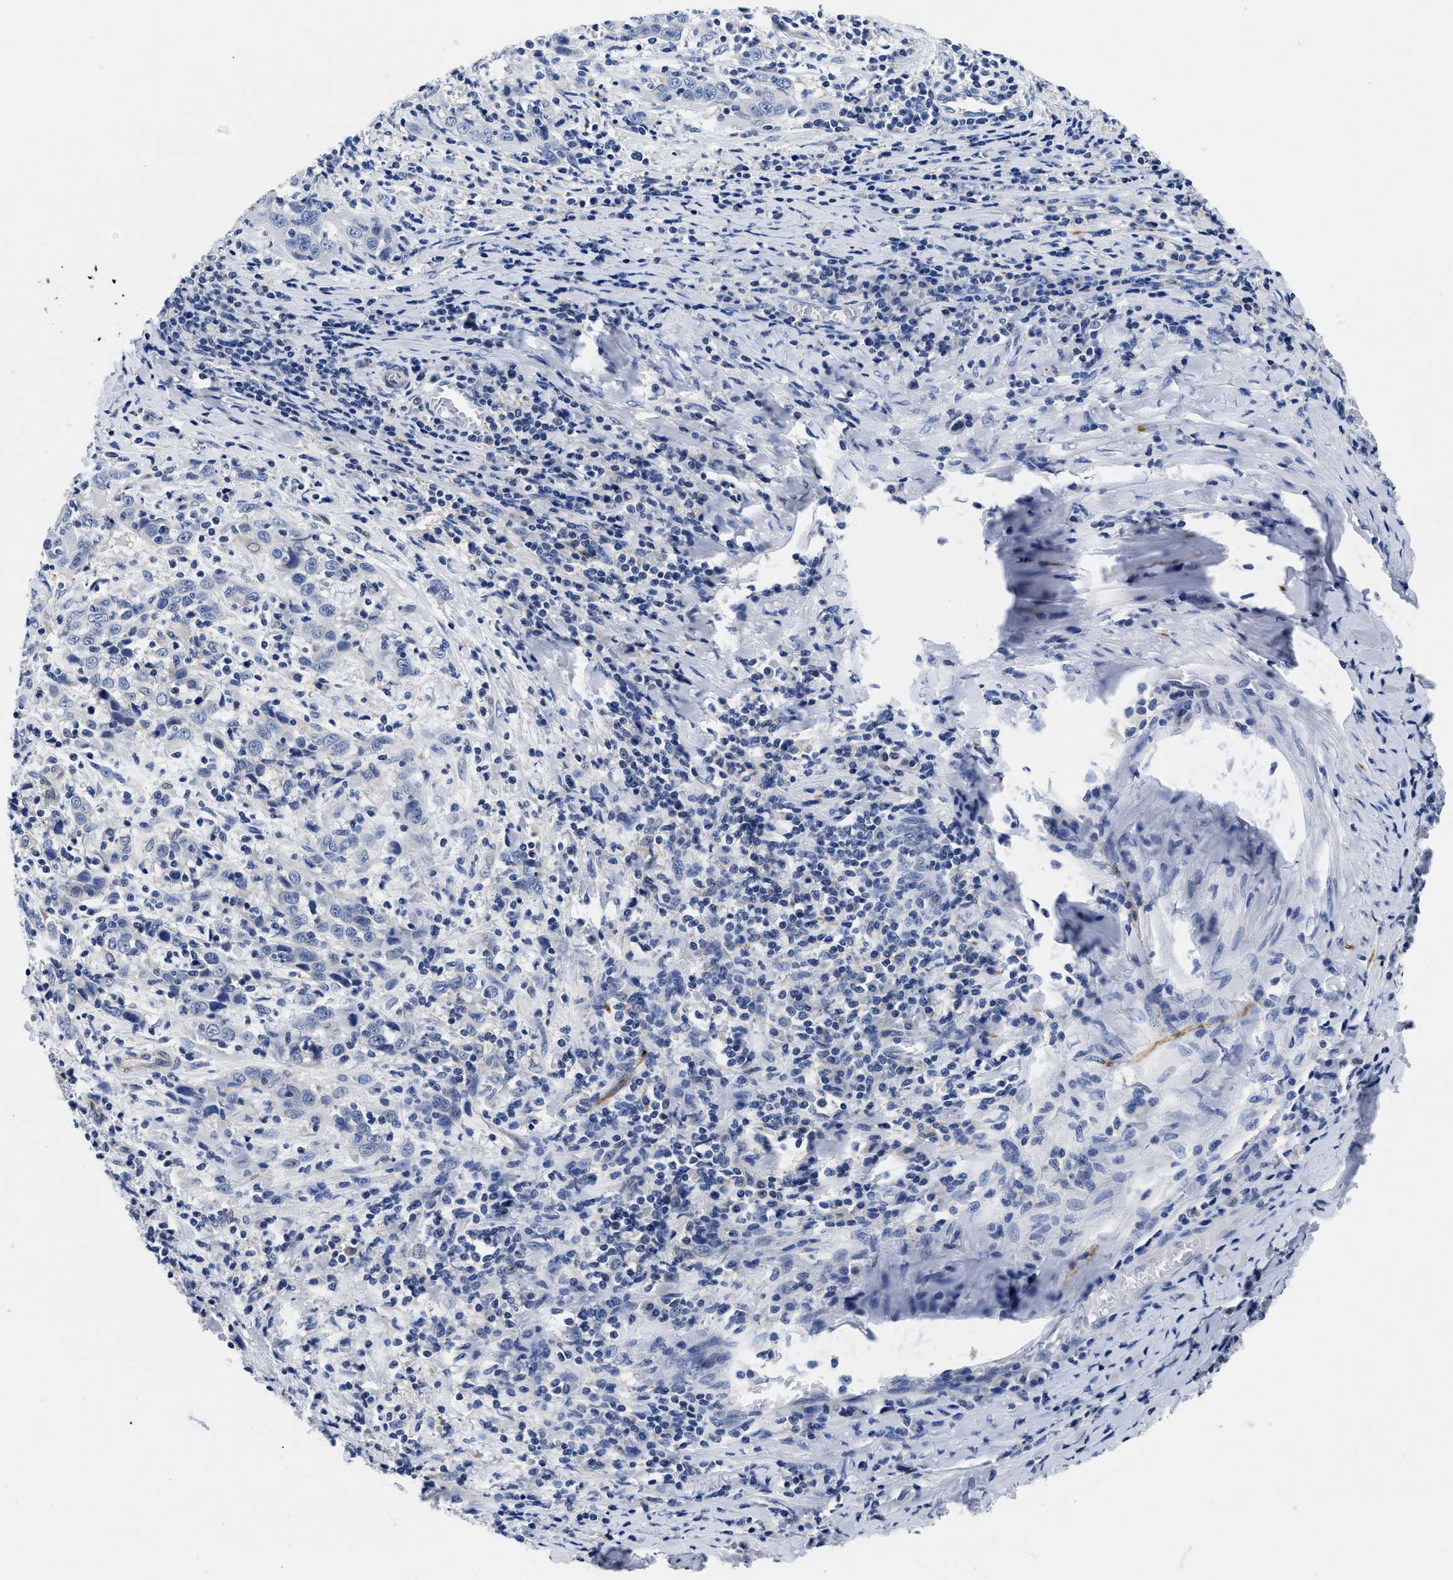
{"staining": {"intensity": "negative", "quantity": "none", "location": "none"}, "tissue": "cervical cancer", "cell_type": "Tumor cells", "image_type": "cancer", "snomed": [{"axis": "morphology", "description": "Squamous cell carcinoma, NOS"}, {"axis": "topography", "description": "Cervix"}], "caption": "Tumor cells show no significant protein expression in squamous cell carcinoma (cervical).", "gene": "SLC35F1", "patient": {"sex": "female", "age": 46}}